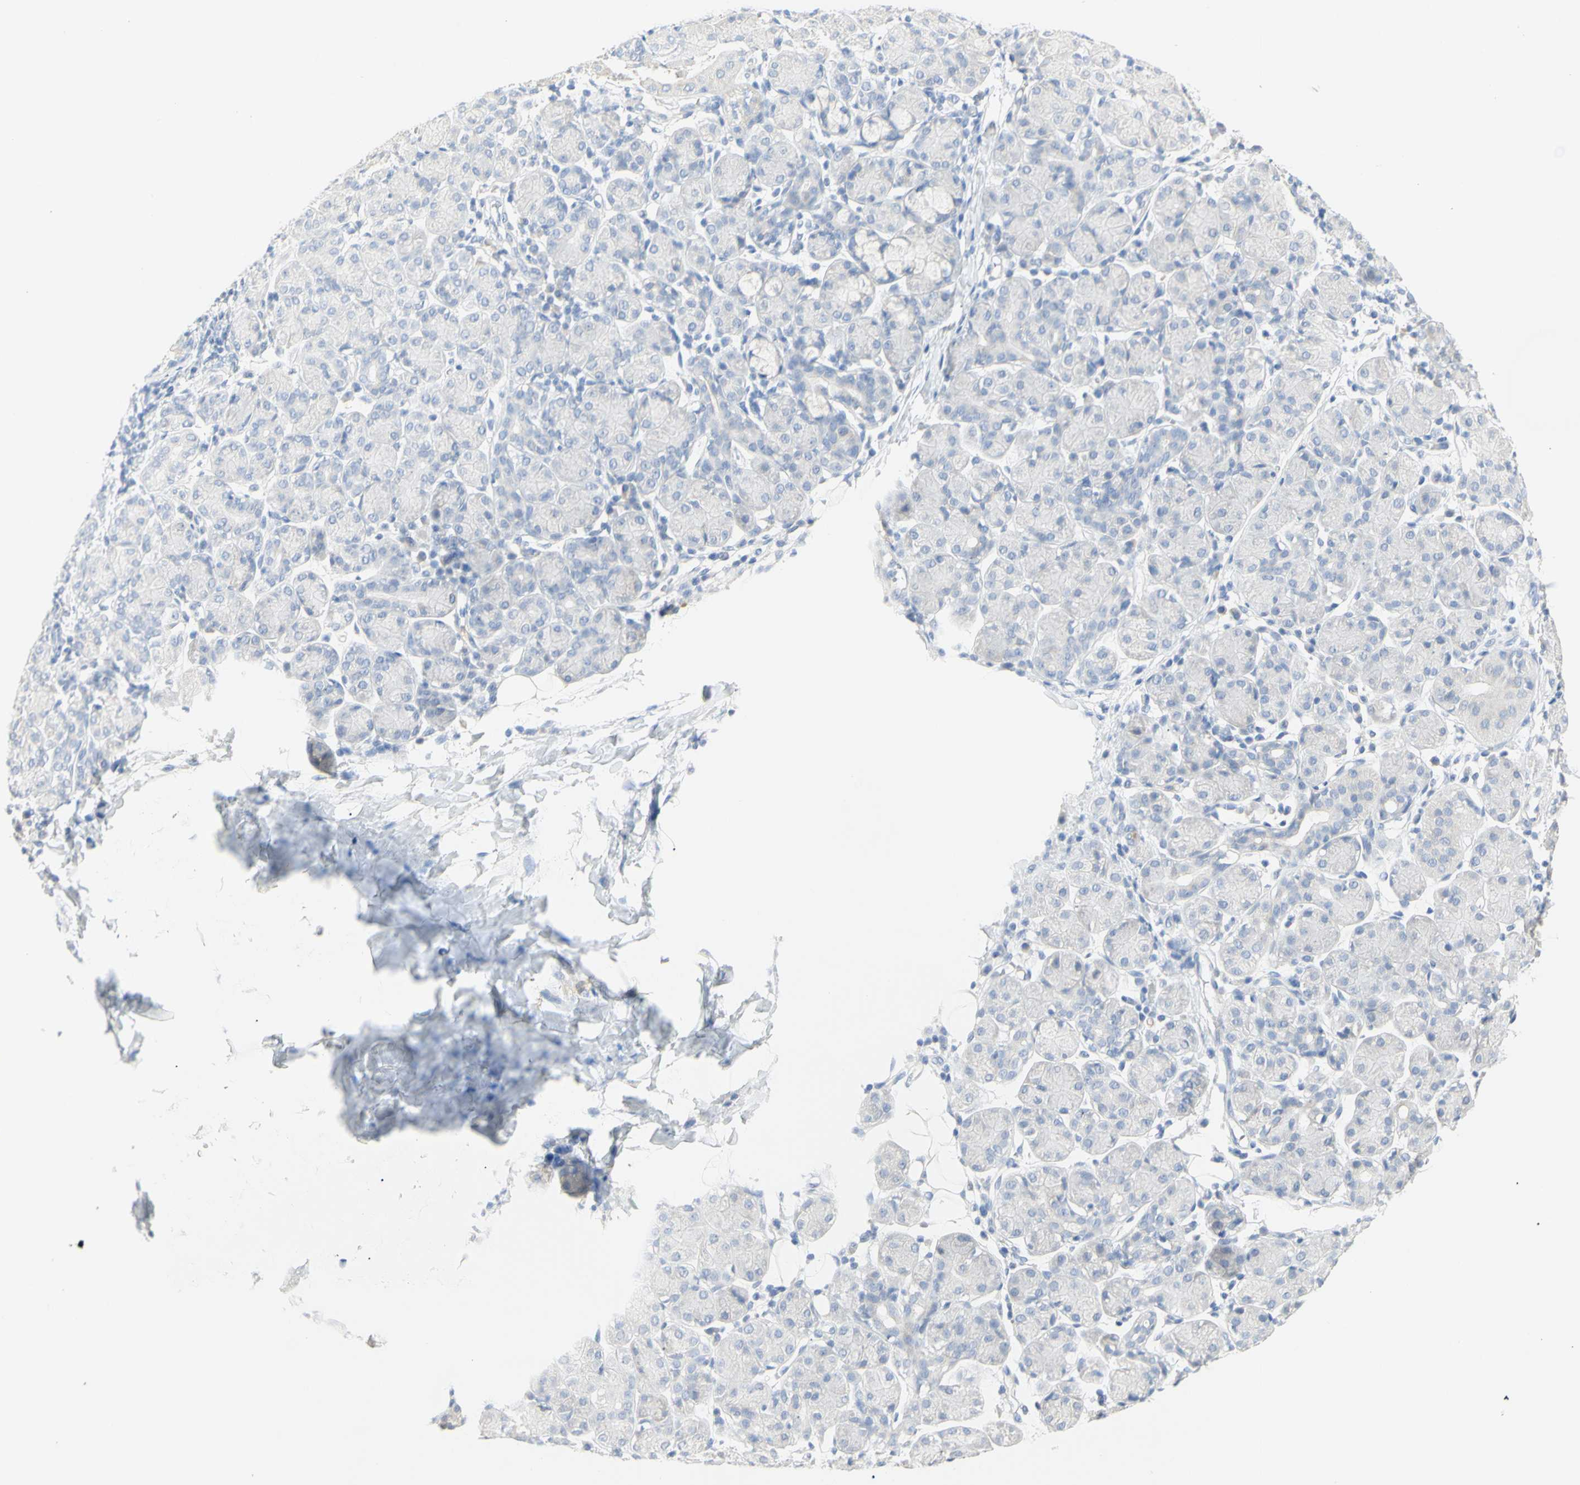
{"staining": {"intensity": "negative", "quantity": "none", "location": "none"}, "tissue": "salivary gland", "cell_type": "Glandular cells", "image_type": "normal", "snomed": [{"axis": "morphology", "description": "Normal tissue, NOS"}, {"axis": "morphology", "description": "Inflammation, NOS"}, {"axis": "topography", "description": "Lymph node"}, {"axis": "topography", "description": "Salivary gland"}], "caption": "This is an immunohistochemistry (IHC) micrograph of normal salivary gland. There is no expression in glandular cells.", "gene": "B4GALNT3", "patient": {"sex": "male", "age": 3}}